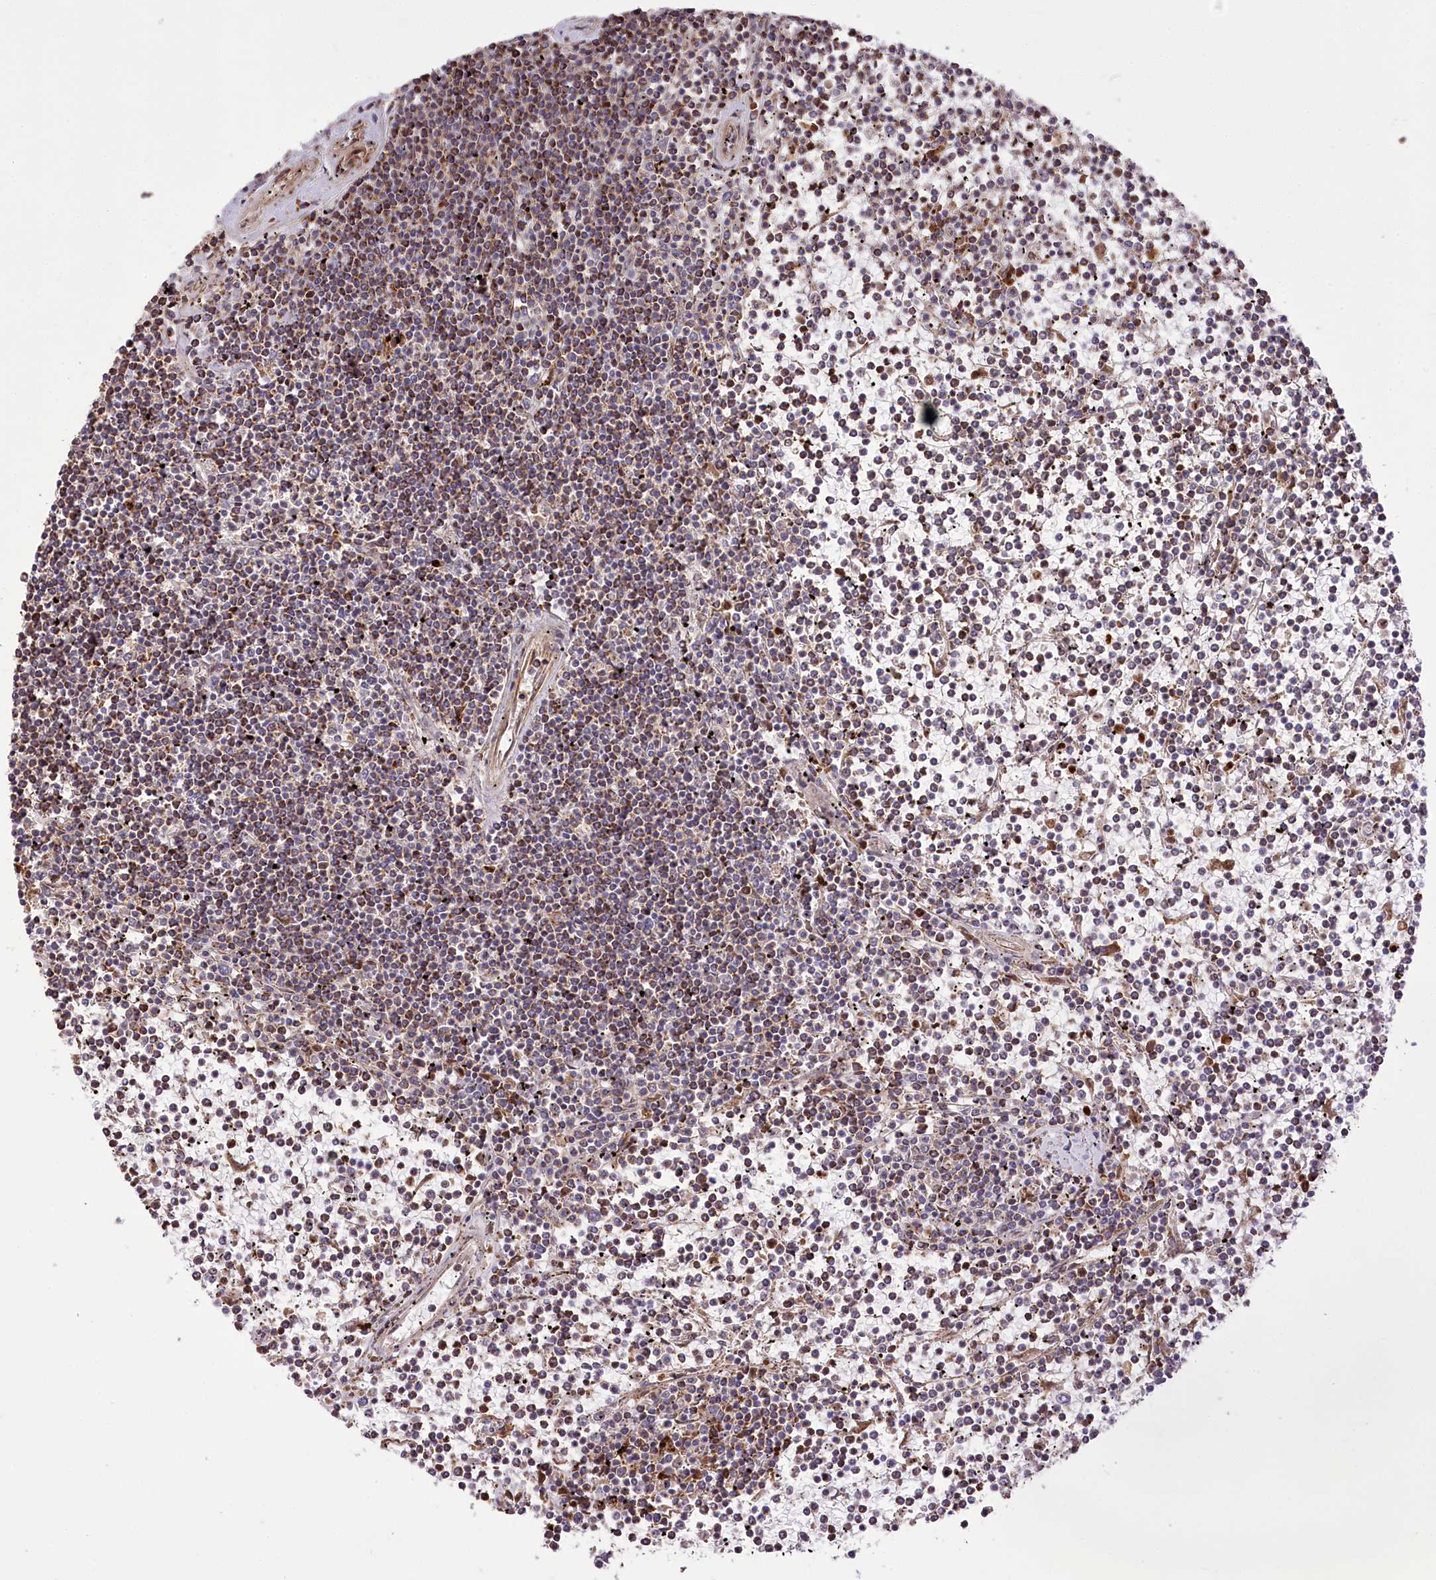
{"staining": {"intensity": "moderate", "quantity": "25%-75%", "location": "cytoplasmic/membranous"}, "tissue": "lymphoma", "cell_type": "Tumor cells", "image_type": "cancer", "snomed": [{"axis": "morphology", "description": "Malignant lymphoma, non-Hodgkin's type, Low grade"}, {"axis": "topography", "description": "Spleen"}], "caption": "Malignant lymphoma, non-Hodgkin's type (low-grade) was stained to show a protein in brown. There is medium levels of moderate cytoplasmic/membranous positivity in about 25%-75% of tumor cells. The staining is performed using DAB (3,3'-diaminobenzidine) brown chromogen to label protein expression. The nuclei are counter-stained blue using hematoxylin.", "gene": "RNF24", "patient": {"sex": "female", "age": 19}}